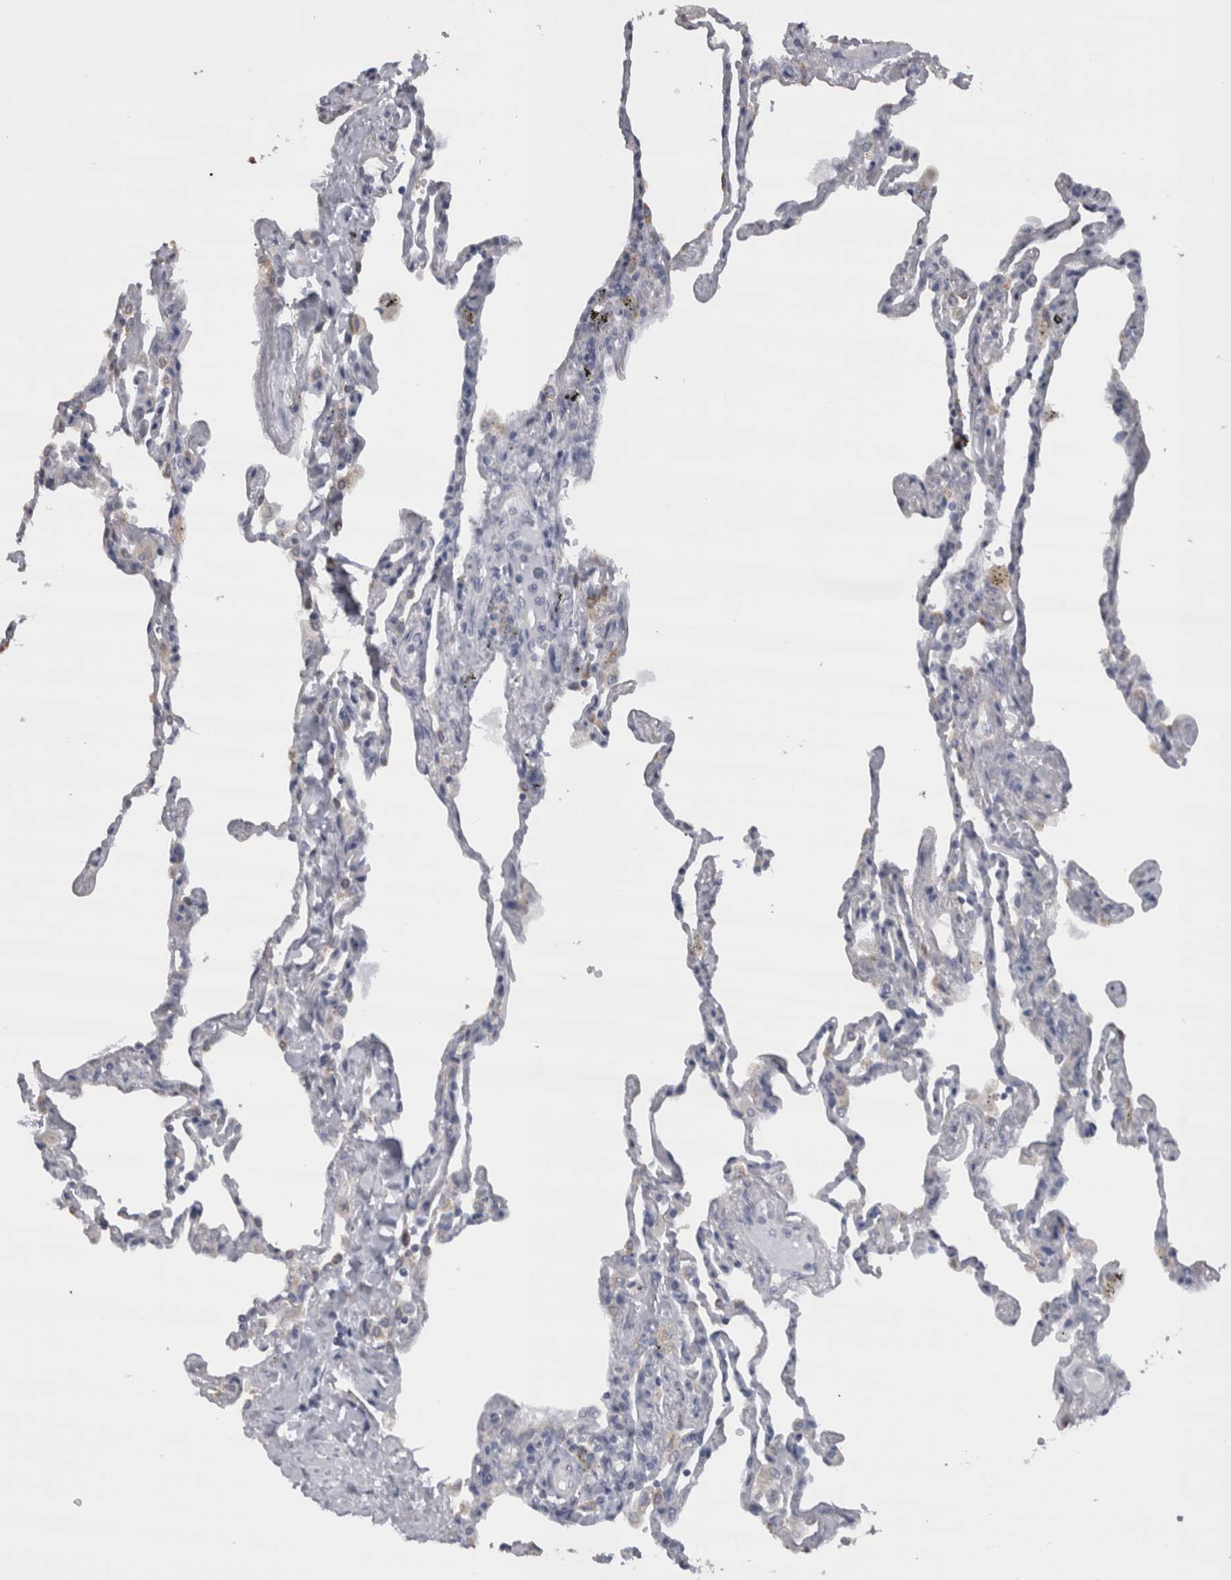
{"staining": {"intensity": "negative", "quantity": "none", "location": "none"}, "tissue": "lung", "cell_type": "Alveolar cells", "image_type": "normal", "snomed": [{"axis": "morphology", "description": "Normal tissue, NOS"}, {"axis": "topography", "description": "Lung"}], "caption": "This is a image of immunohistochemistry staining of unremarkable lung, which shows no positivity in alveolar cells.", "gene": "DHRS4", "patient": {"sex": "male", "age": 59}}